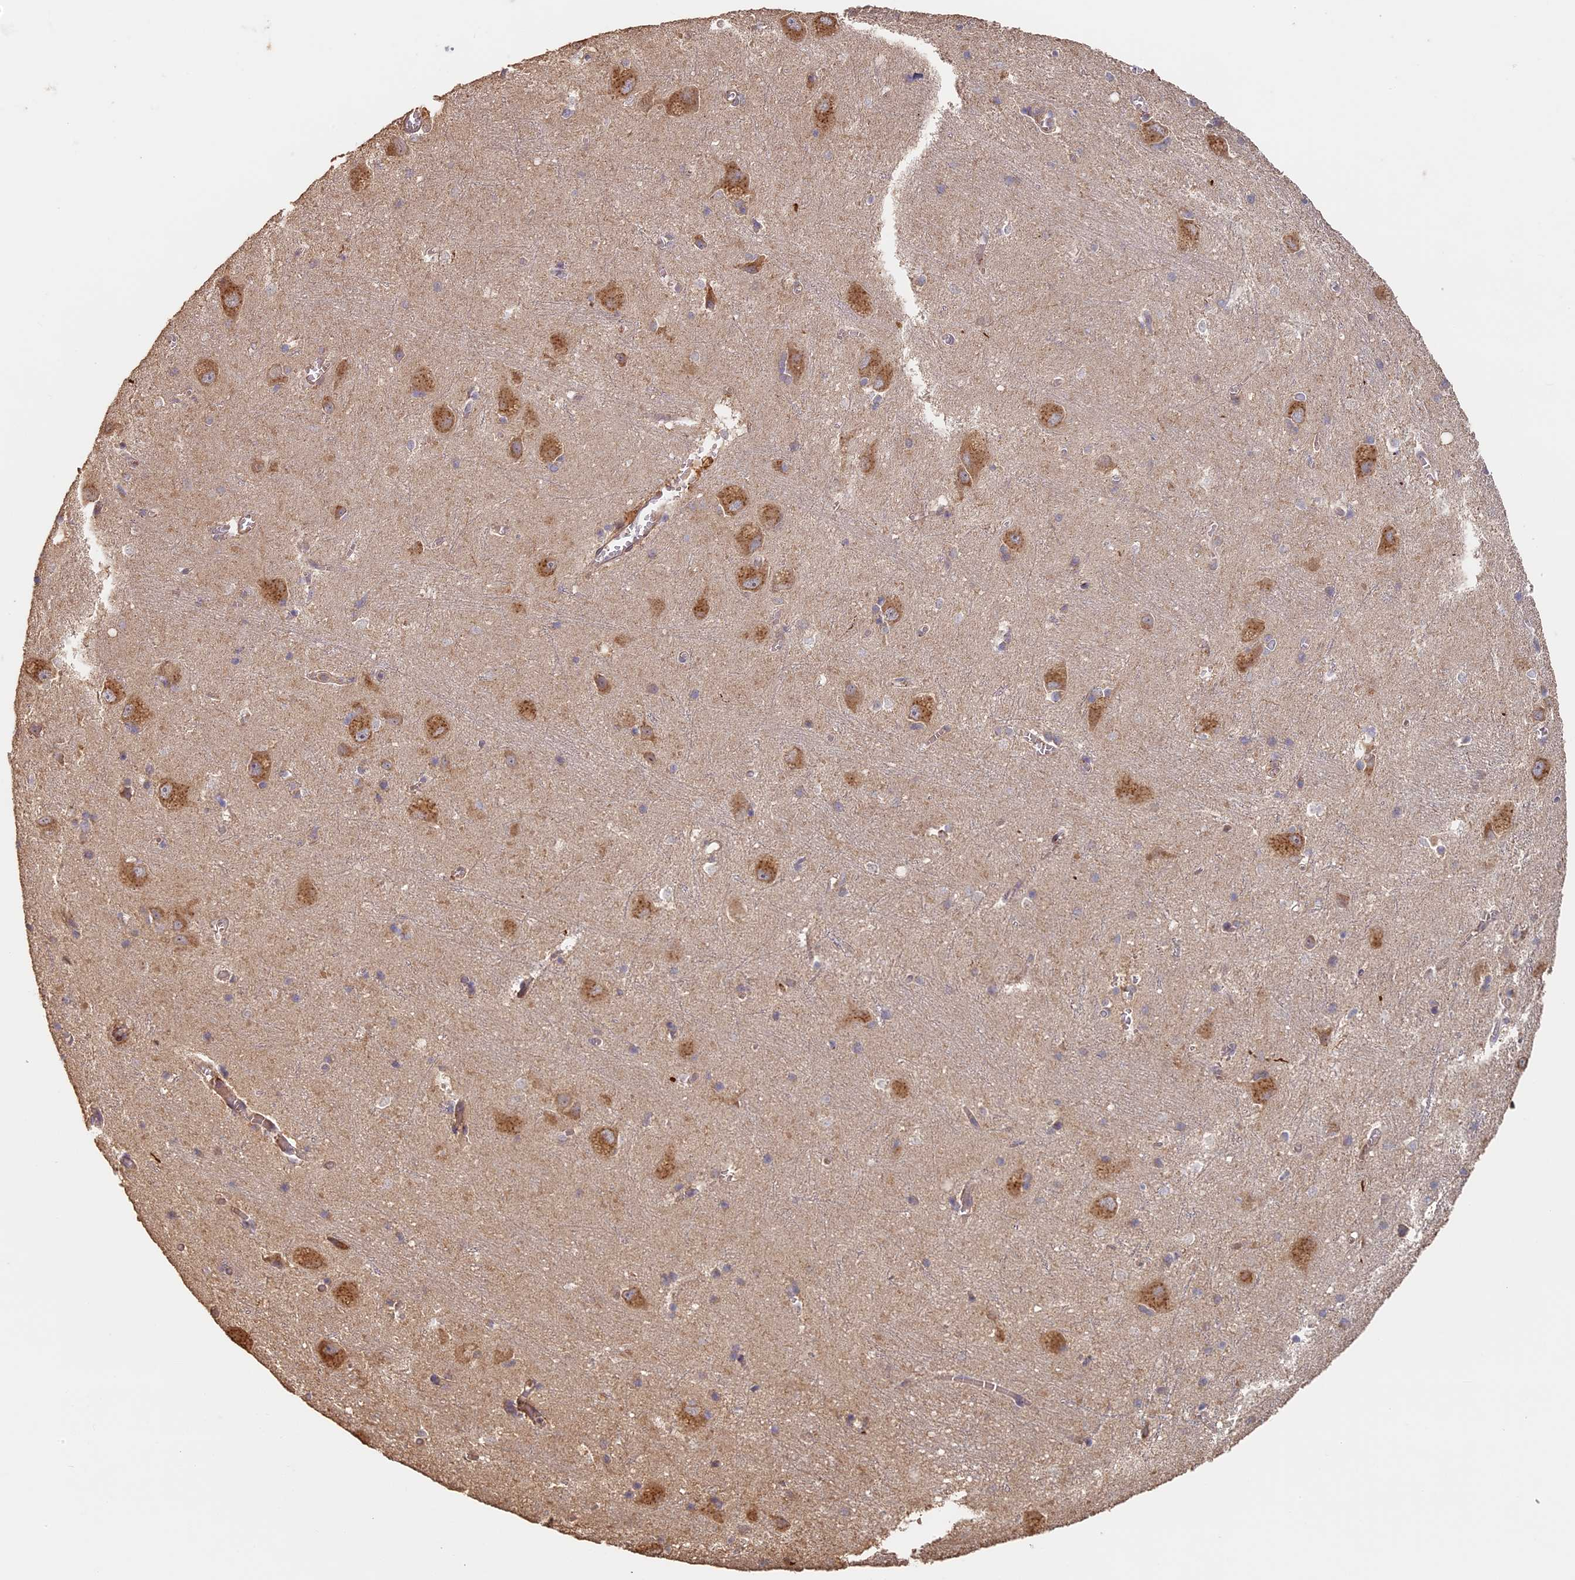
{"staining": {"intensity": "negative", "quantity": "none", "location": "none"}, "tissue": "caudate", "cell_type": "Glial cells", "image_type": "normal", "snomed": [{"axis": "morphology", "description": "Normal tissue, NOS"}, {"axis": "topography", "description": "Lateral ventricle wall"}], "caption": "The histopathology image exhibits no staining of glial cells in benign caudate. Nuclei are stained in blue.", "gene": "STX16", "patient": {"sex": "male", "age": 37}}